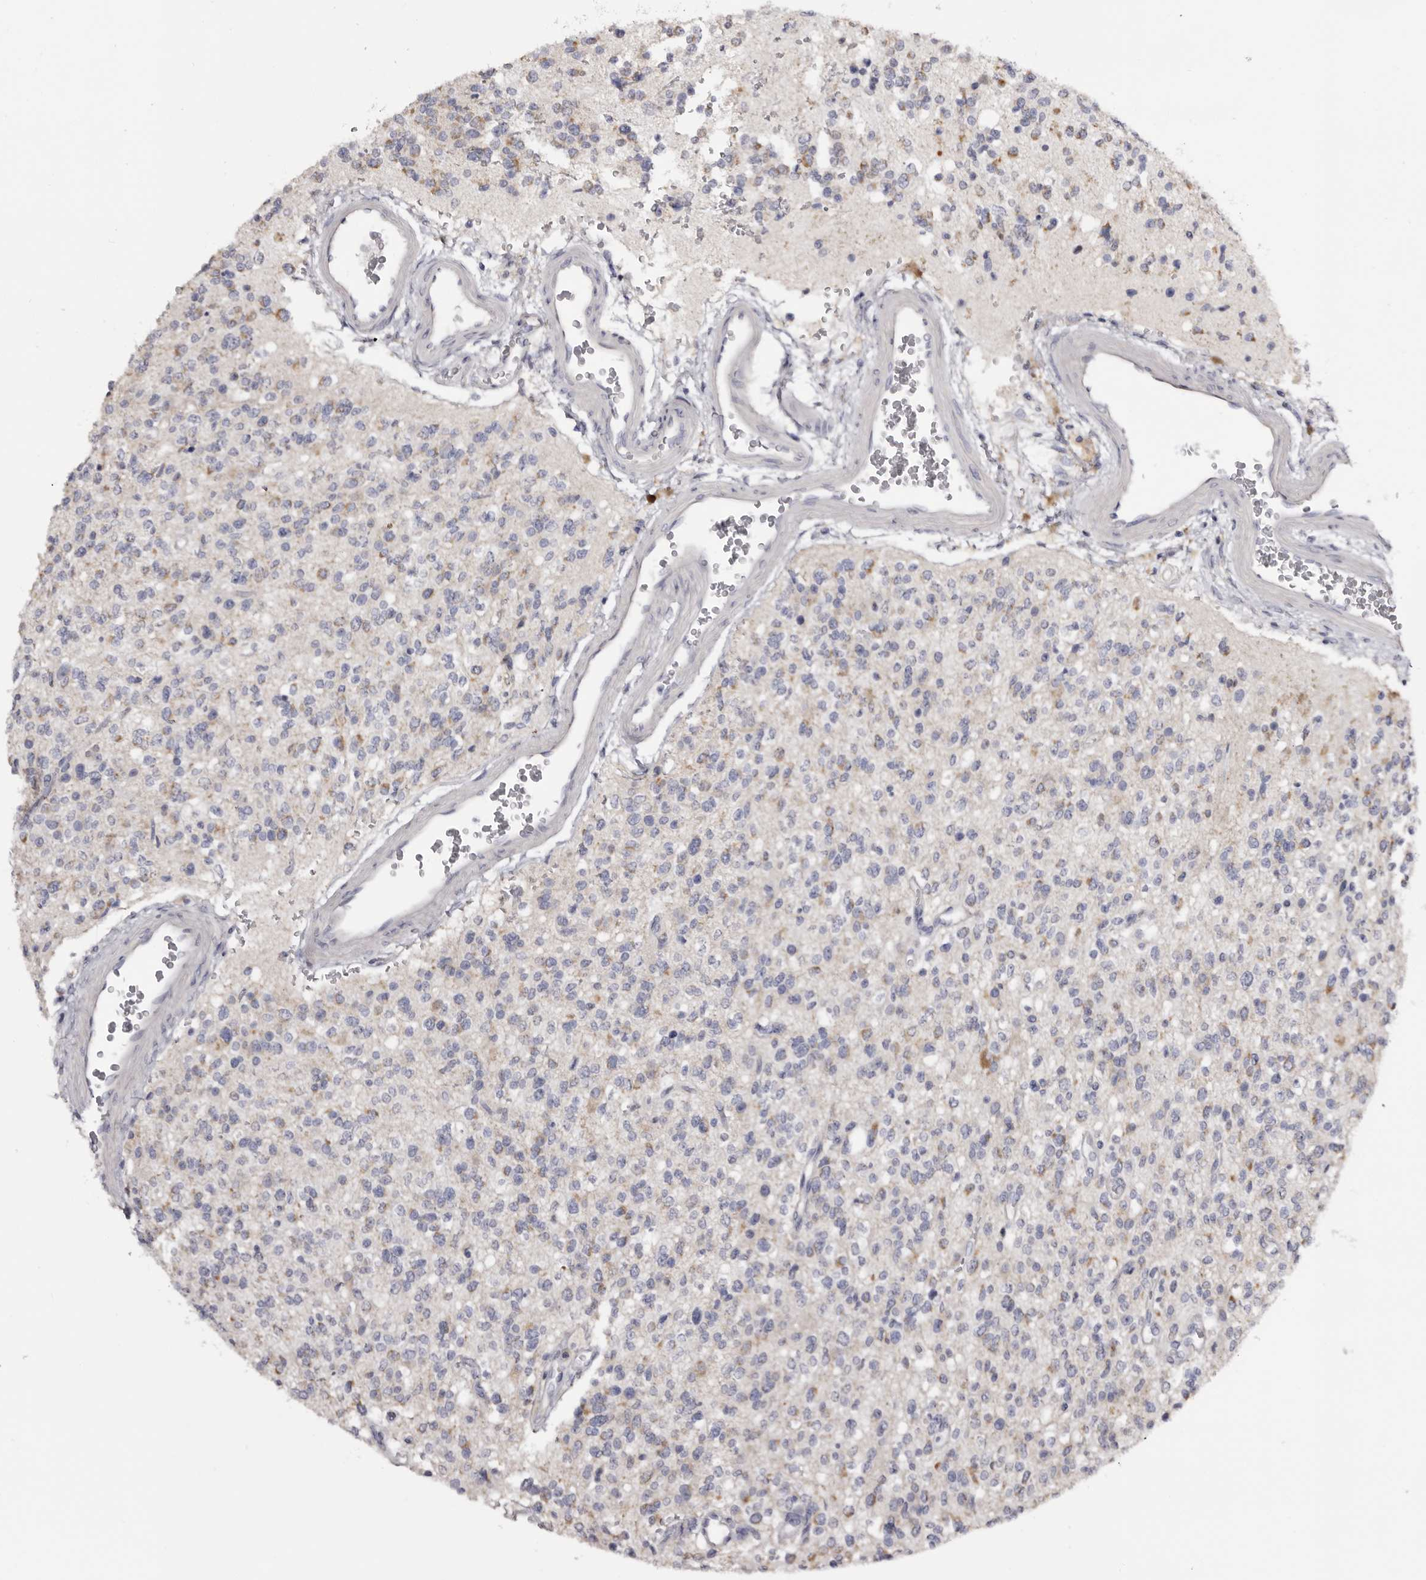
{"staining": {"intensity": "weak", "quantity": "<25%", "location": "cytoplasmic/membranous"}, "tissue": "glioma", "cell_type": "Tumor cells", "image_type": "cancer", "snomed": [{"axis": "morphology", "description": "Glioma, malignant, High grade"}, {"axis": "topography", "description": "Brain"}], "caption": "Human malignant glioma (high-grade) stained for a protein using immunohistochemistry shows no expression in tumor cells.", "gene": "CASQ1", "patient": {"sex": "male", "age": 34}}